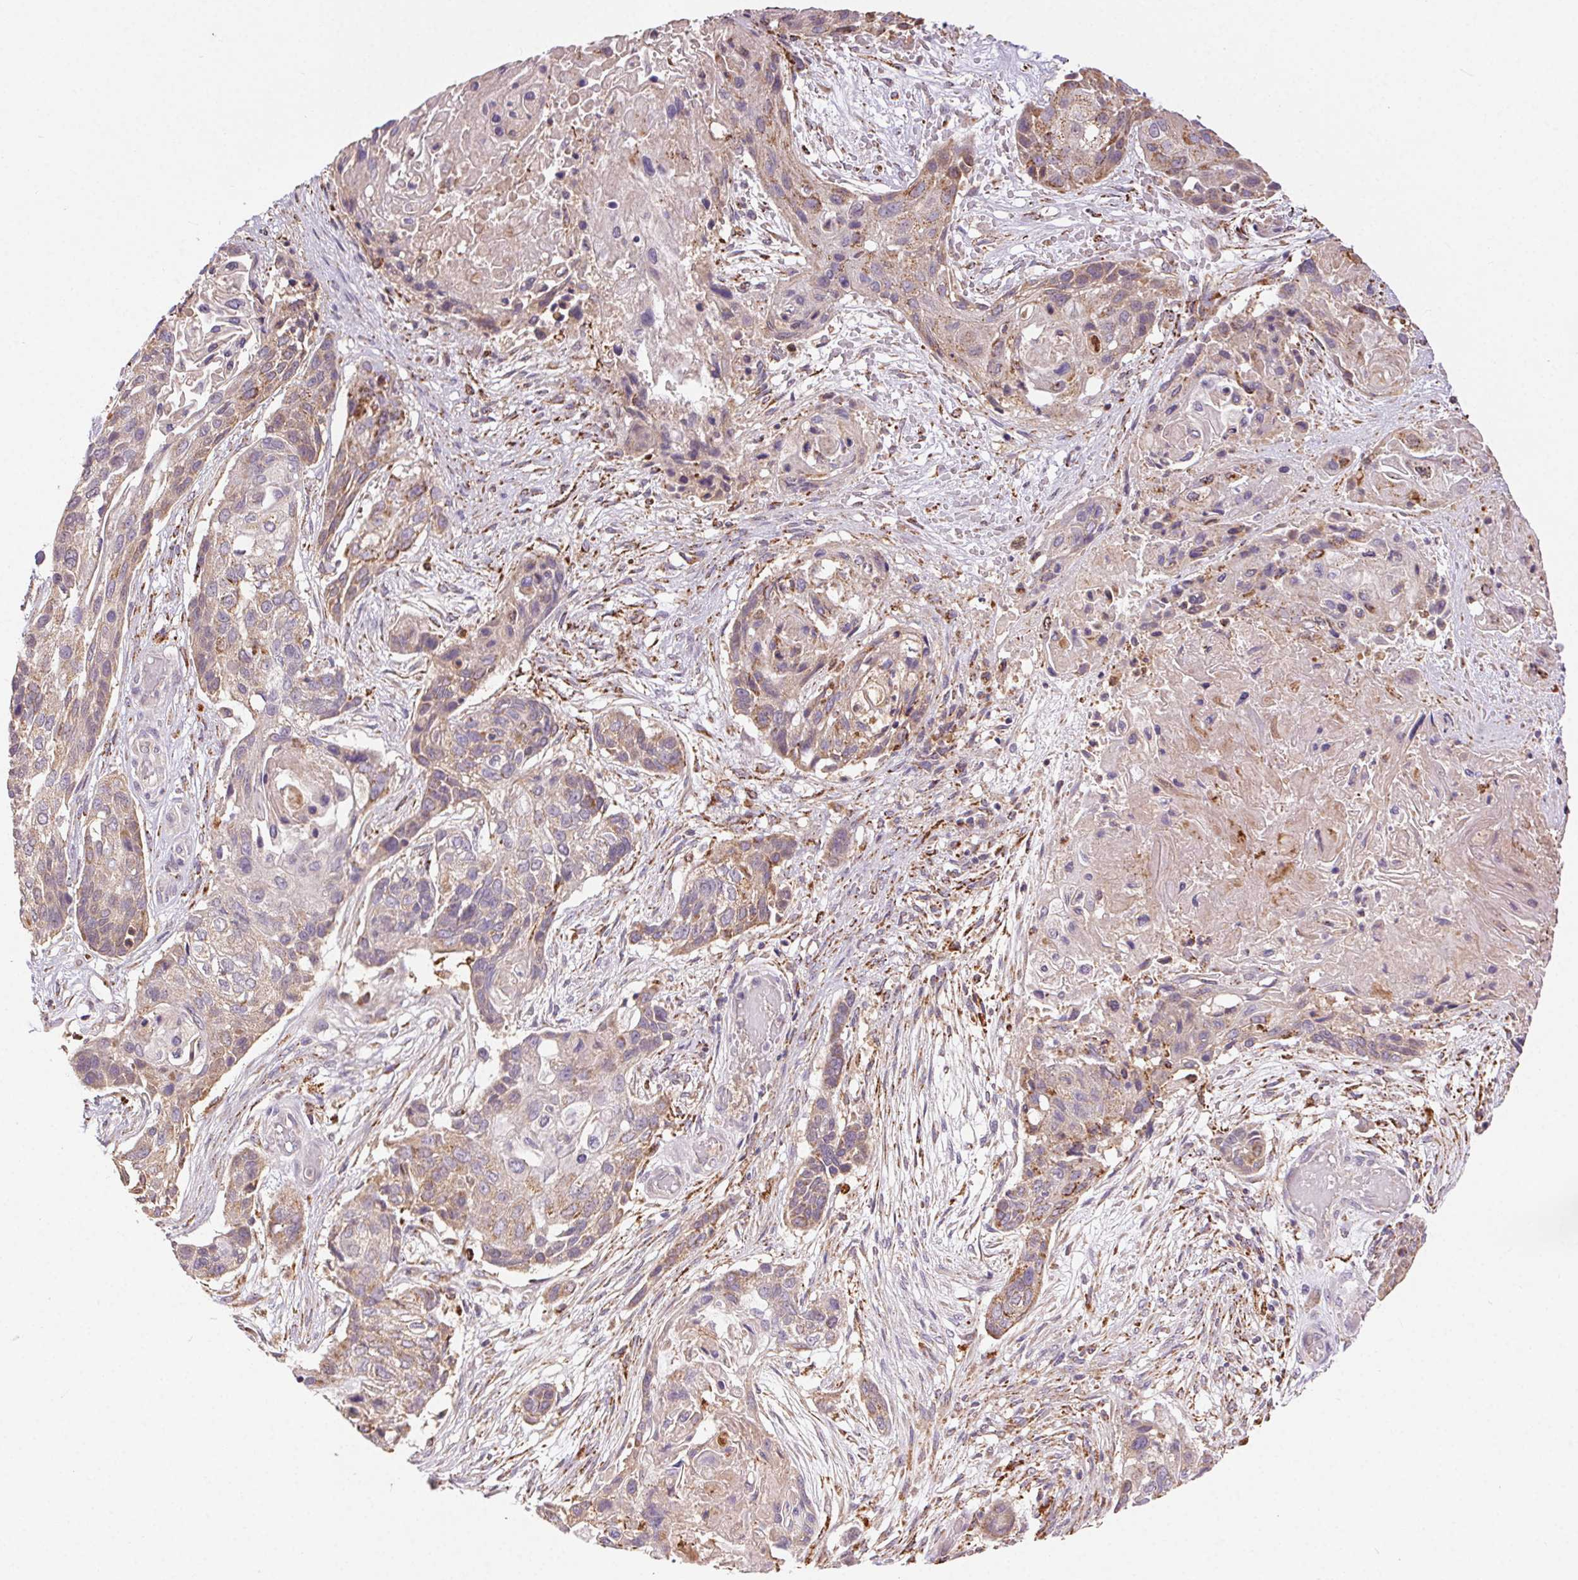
{"staining": {"intensity": "weak", "quantity": ">75%", "location": "cytoplasmic/membranous"}, "tissue": "lung cancer", "cell_type": "Tumor cells", "image_type": "cancer", "snomed": [{"axis": "morphology", "description": "Squamous cell carcinoma, NOS"}, {"axis": "topography", "description": "Lung"}], "caption": "The immunohistochemical stain shows weak cytoplasmic/membranous expression in tumor cells of lung cancer tissue.", "gene": "FNBP1L", "patient": {"sex": "male", "age": 69}}